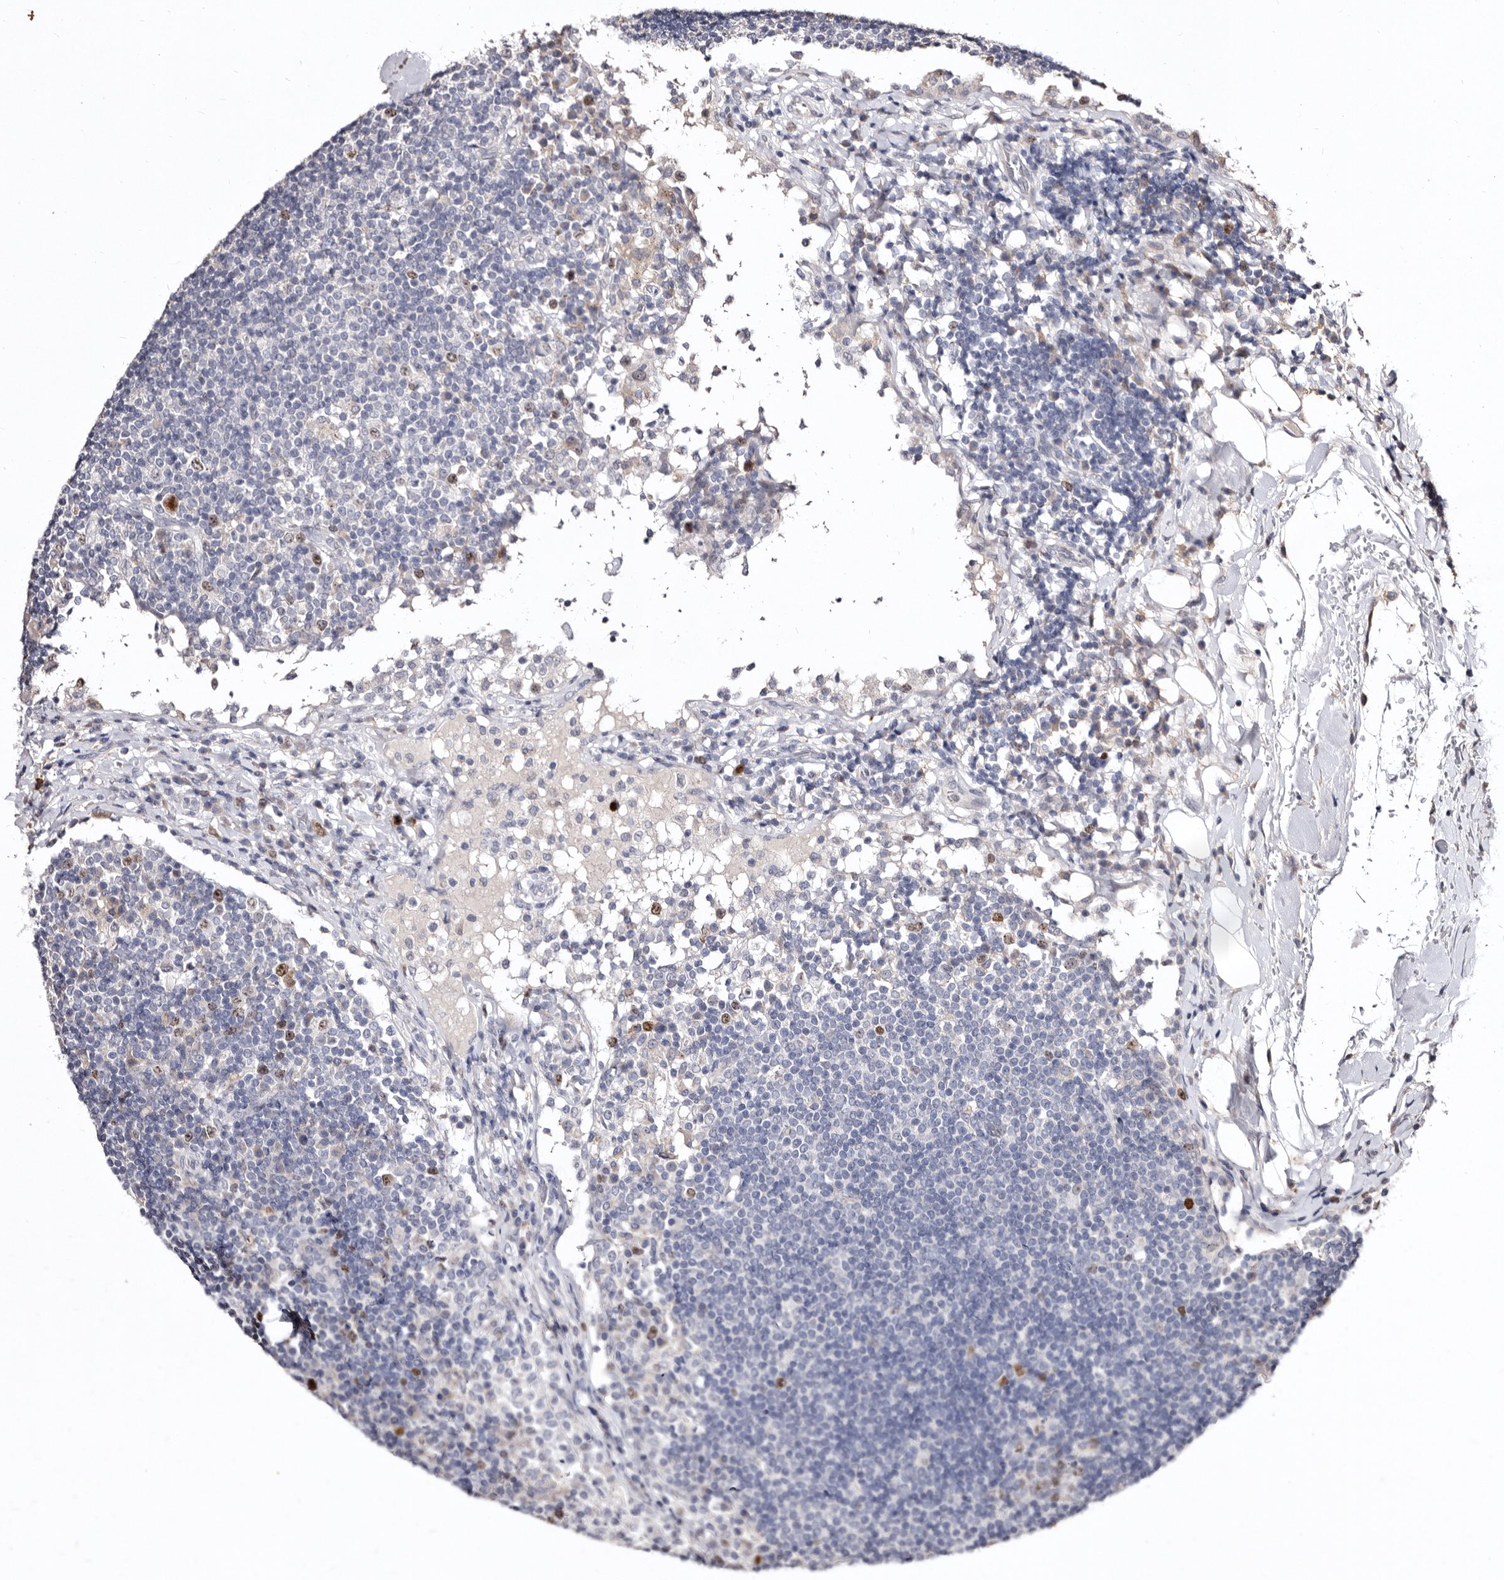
{"staining": {"intensity": "moderate", "quantity": "25%-75%", "location": "nuclear"}, "tissue": "lymph node", "cell_type": "Germinal center cells", "image_type": "normal", "snomed": [{"axis": "morphology", "description": "Normal tissue, NOS"}, {"axis": "topography", "description": "Lymph node"}], "caption": "Germinal center cells reveal medium levels of moderate nuclear staining in approximately 25%-75% of cells in unremarkable human lymph node.", "gene": "CDCA8", "patient": {"sex": "female", "age": 53}}